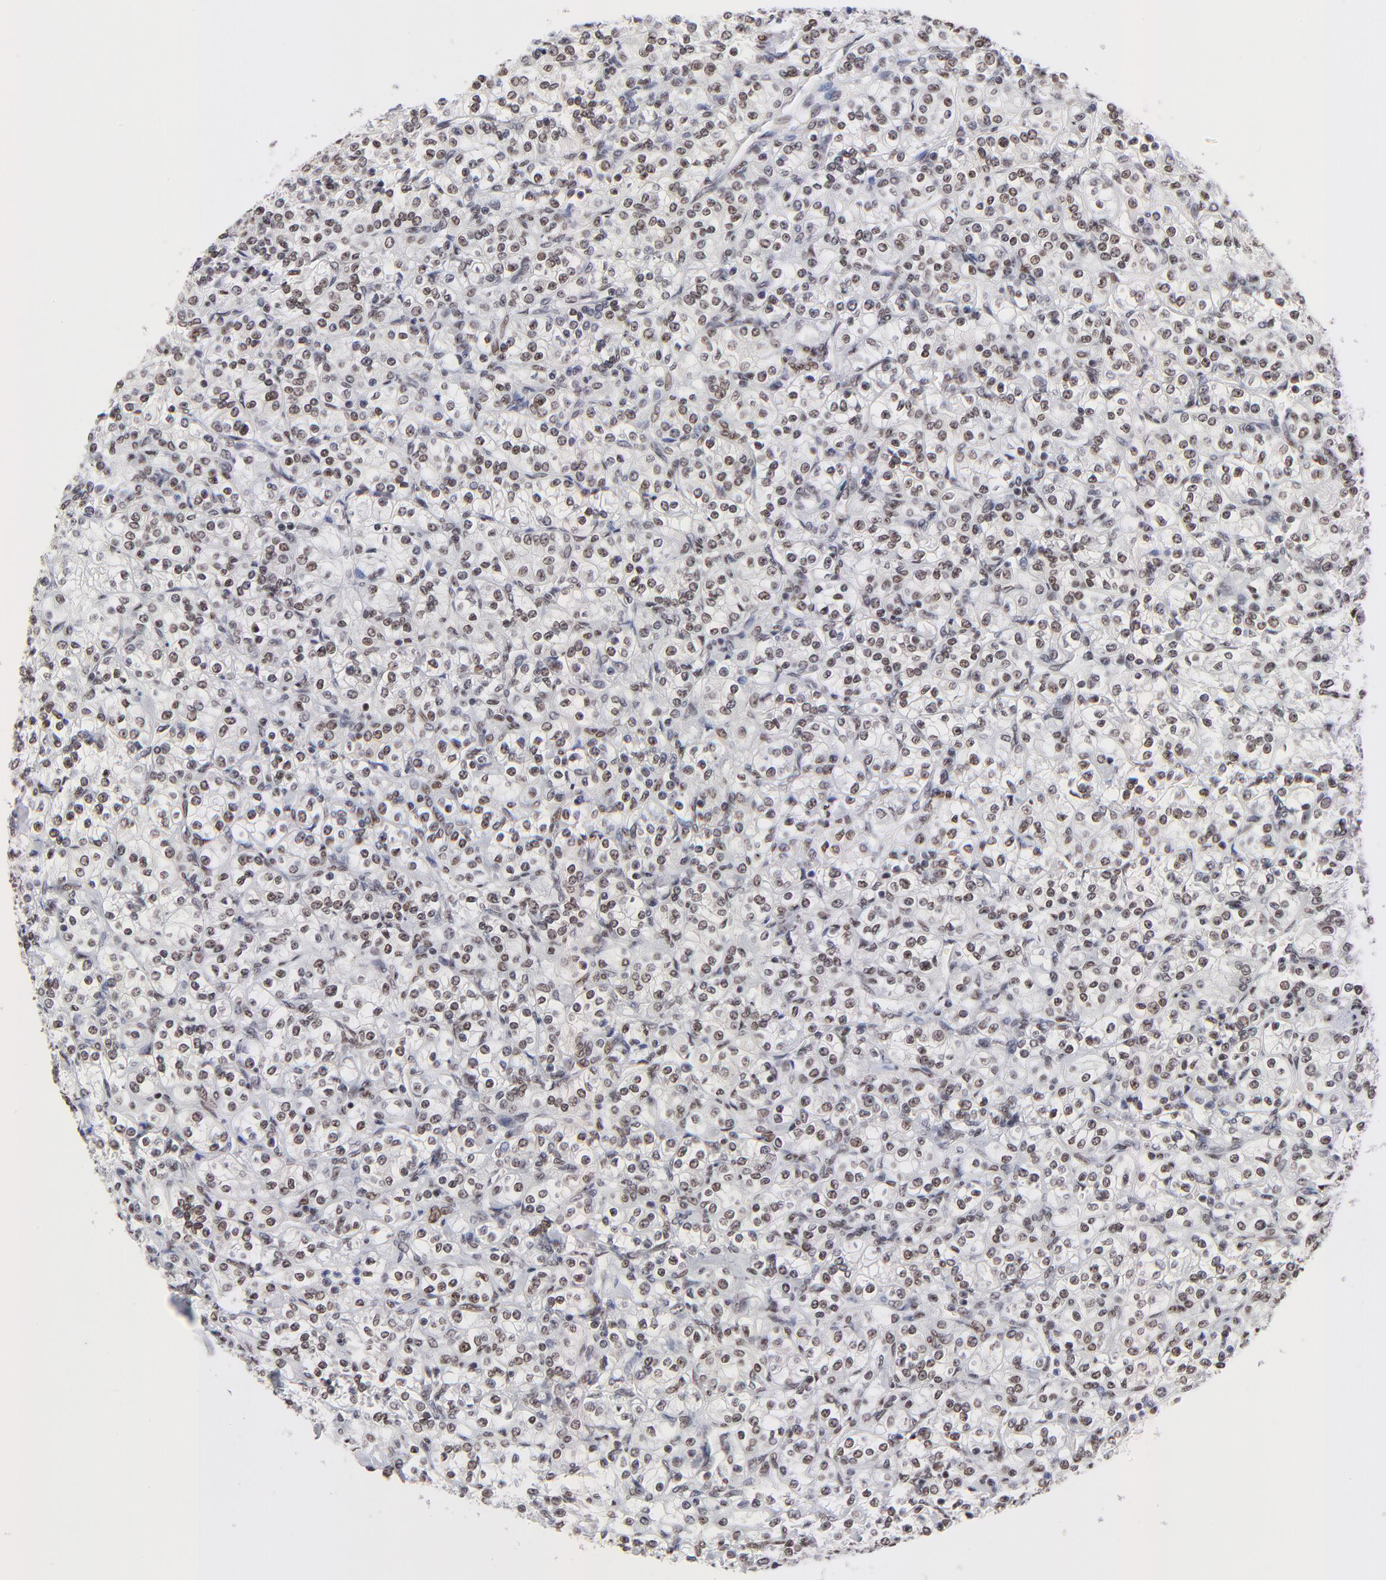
{"staining": {"intensity": "weak", "quantity": "25%-75%", "location": "nuclear"}, "tissue": "renal cancer", "cell_type": "Tumor cells", "image_type": "cancer", "snomed": [{"axis": "morphology", "description": "Adenocarcinoma, NOS"}, {"axis": "topography", "description": "Kidney"}], "caption": "IHC histopathology image of neoplastic tissue: human adenocarcinoma (renal) stained using IHC demonstrates low levels of weak protein expression localized specifically in the nuclear of tumor cells, appearing as a nuclear brown color.", "gene": "ZMYM3", "patient": {"sex": "male", "age": 77}}